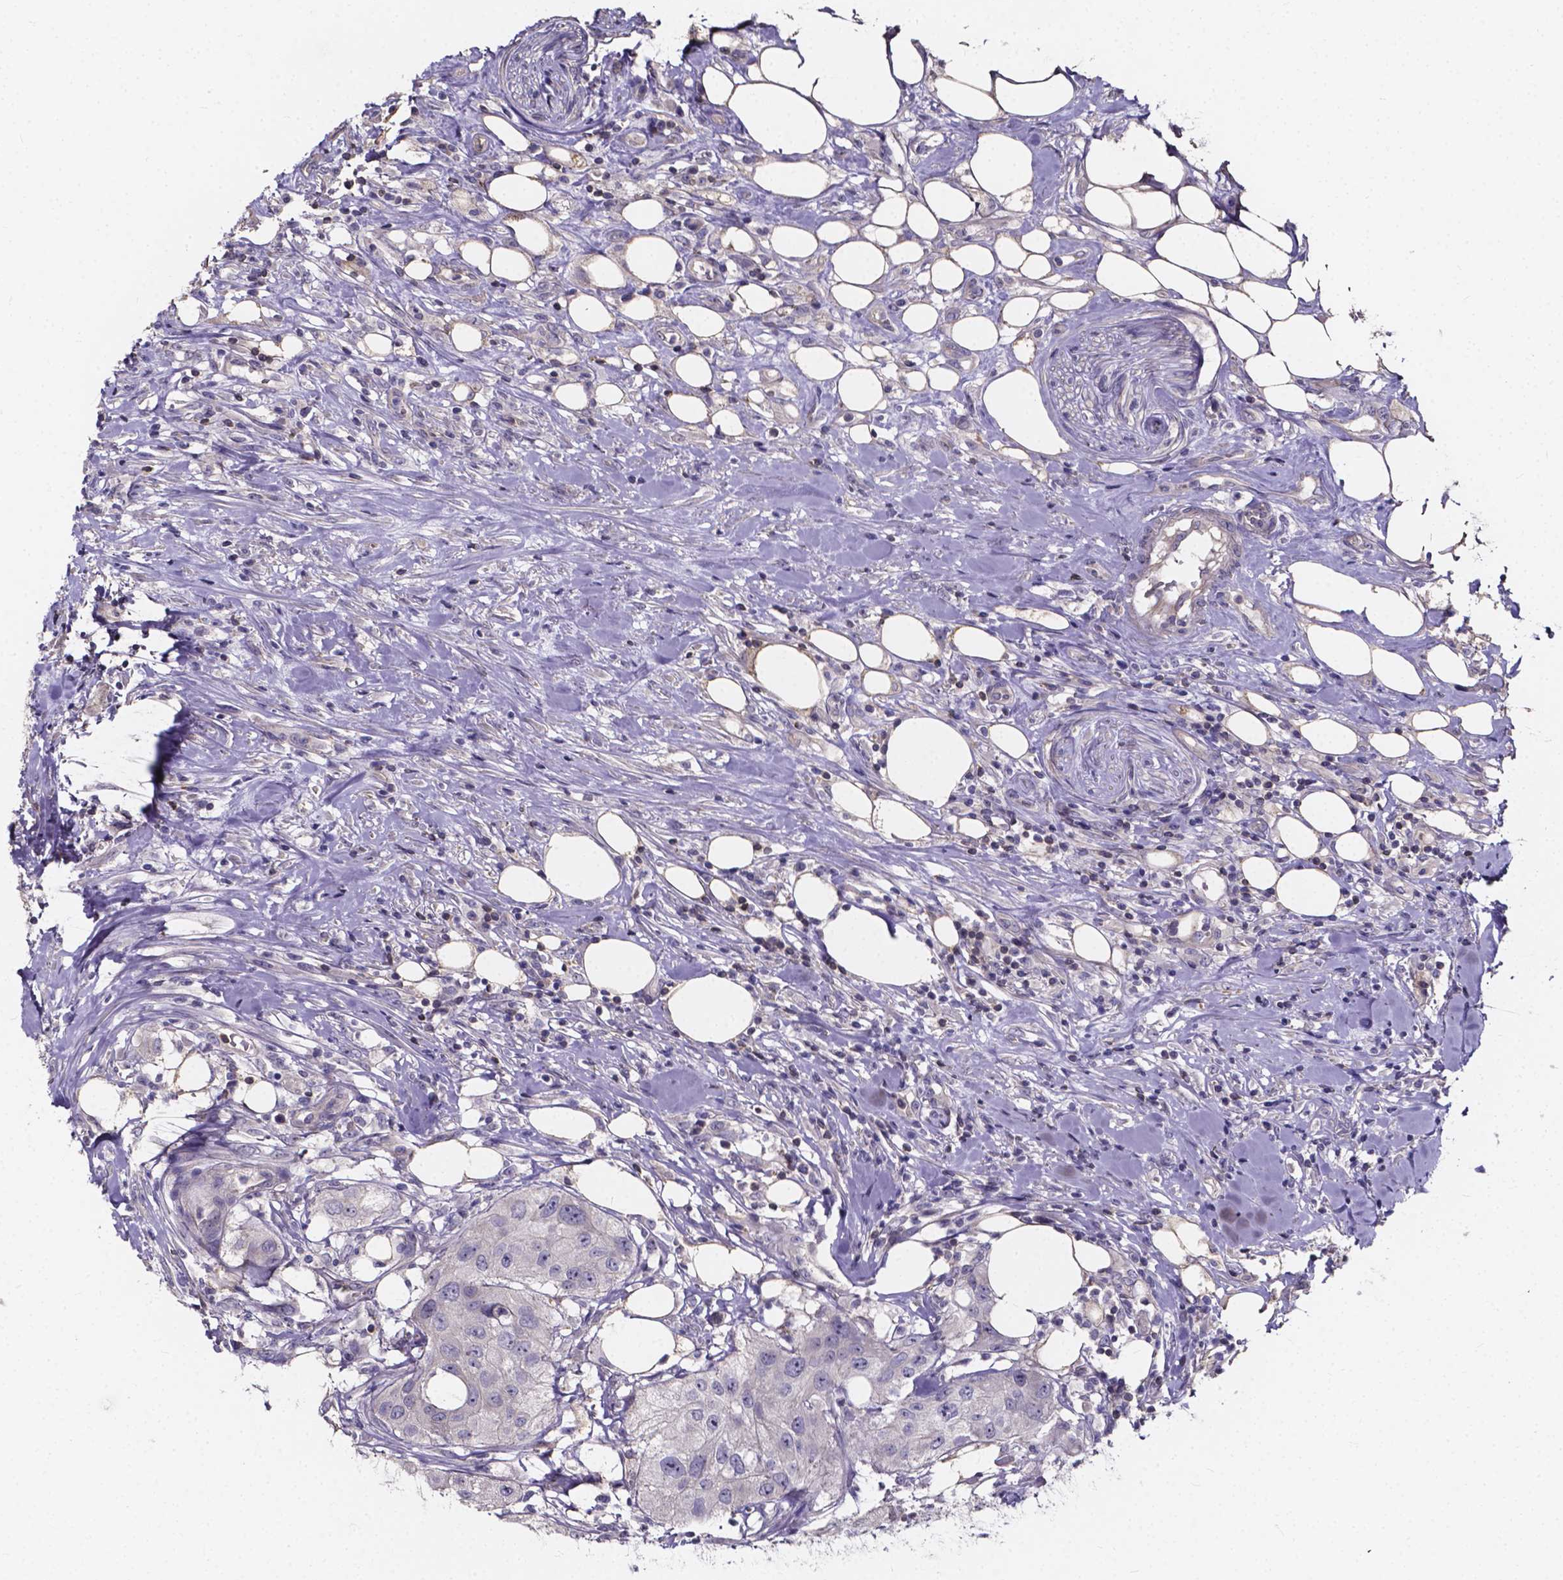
{"staining": {"intensity": "moderate", "quantity": "<25%", "location": "nuclear"}, "tissue": "urothelial cancer", "cell_type": "Tumor cells", "image_type": "cancer", "snomed": [{"axis": "morphology", "description": "Urothelial carcinoma, High grade"}, {"axis": "topography", "description": "Urinary bladder"}], "caption": "Approximately <25% of tumor cells in urothelial carcinoma (high-grade) demonstrate moderate nuclear protein positivity as visualized by brown immunohistochemical staining.", "gene": "THEMIS", "patient": {"sex": "male", "age": 79}}